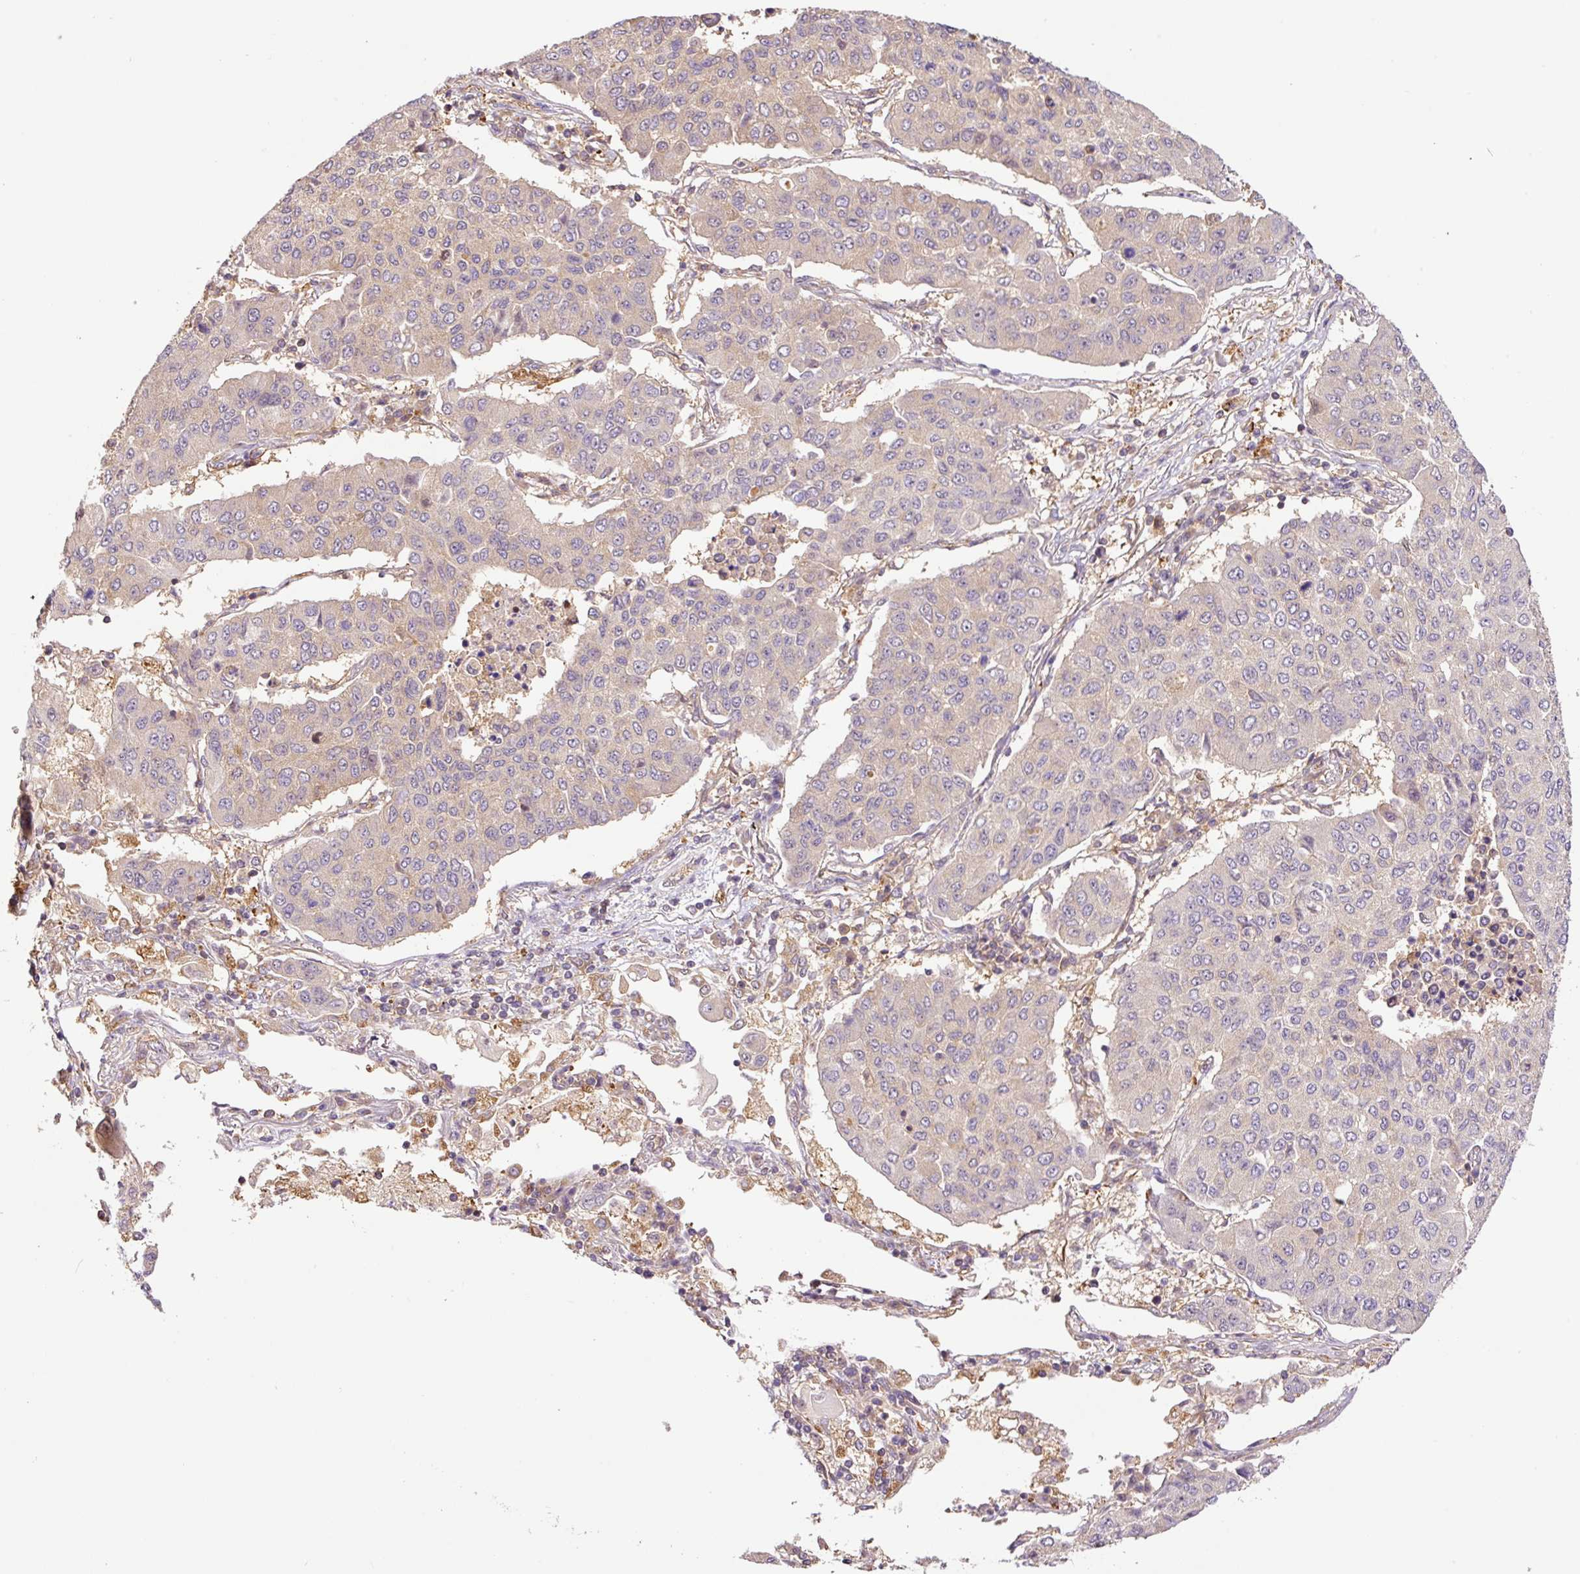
{"staining": {"intensity": "weak", "quantity": "<25%", "location": "cytoplasmic/membranous"}, "tissue": "lung cancer", "cell_type": "Tumor cells", "image_type": "cancer", "snomed": [{"axis": "morphology", "description": "Squamous cell carcinoma, NOS"}, {"axis": "topography", "description": "Lung"}], "caption": "Squamous cell carcinoma (lung) stained for a protein using IHC displays no expression tumor cells.", "gene": "PCK2", "patient": {"sex": "male", "age": 74}}